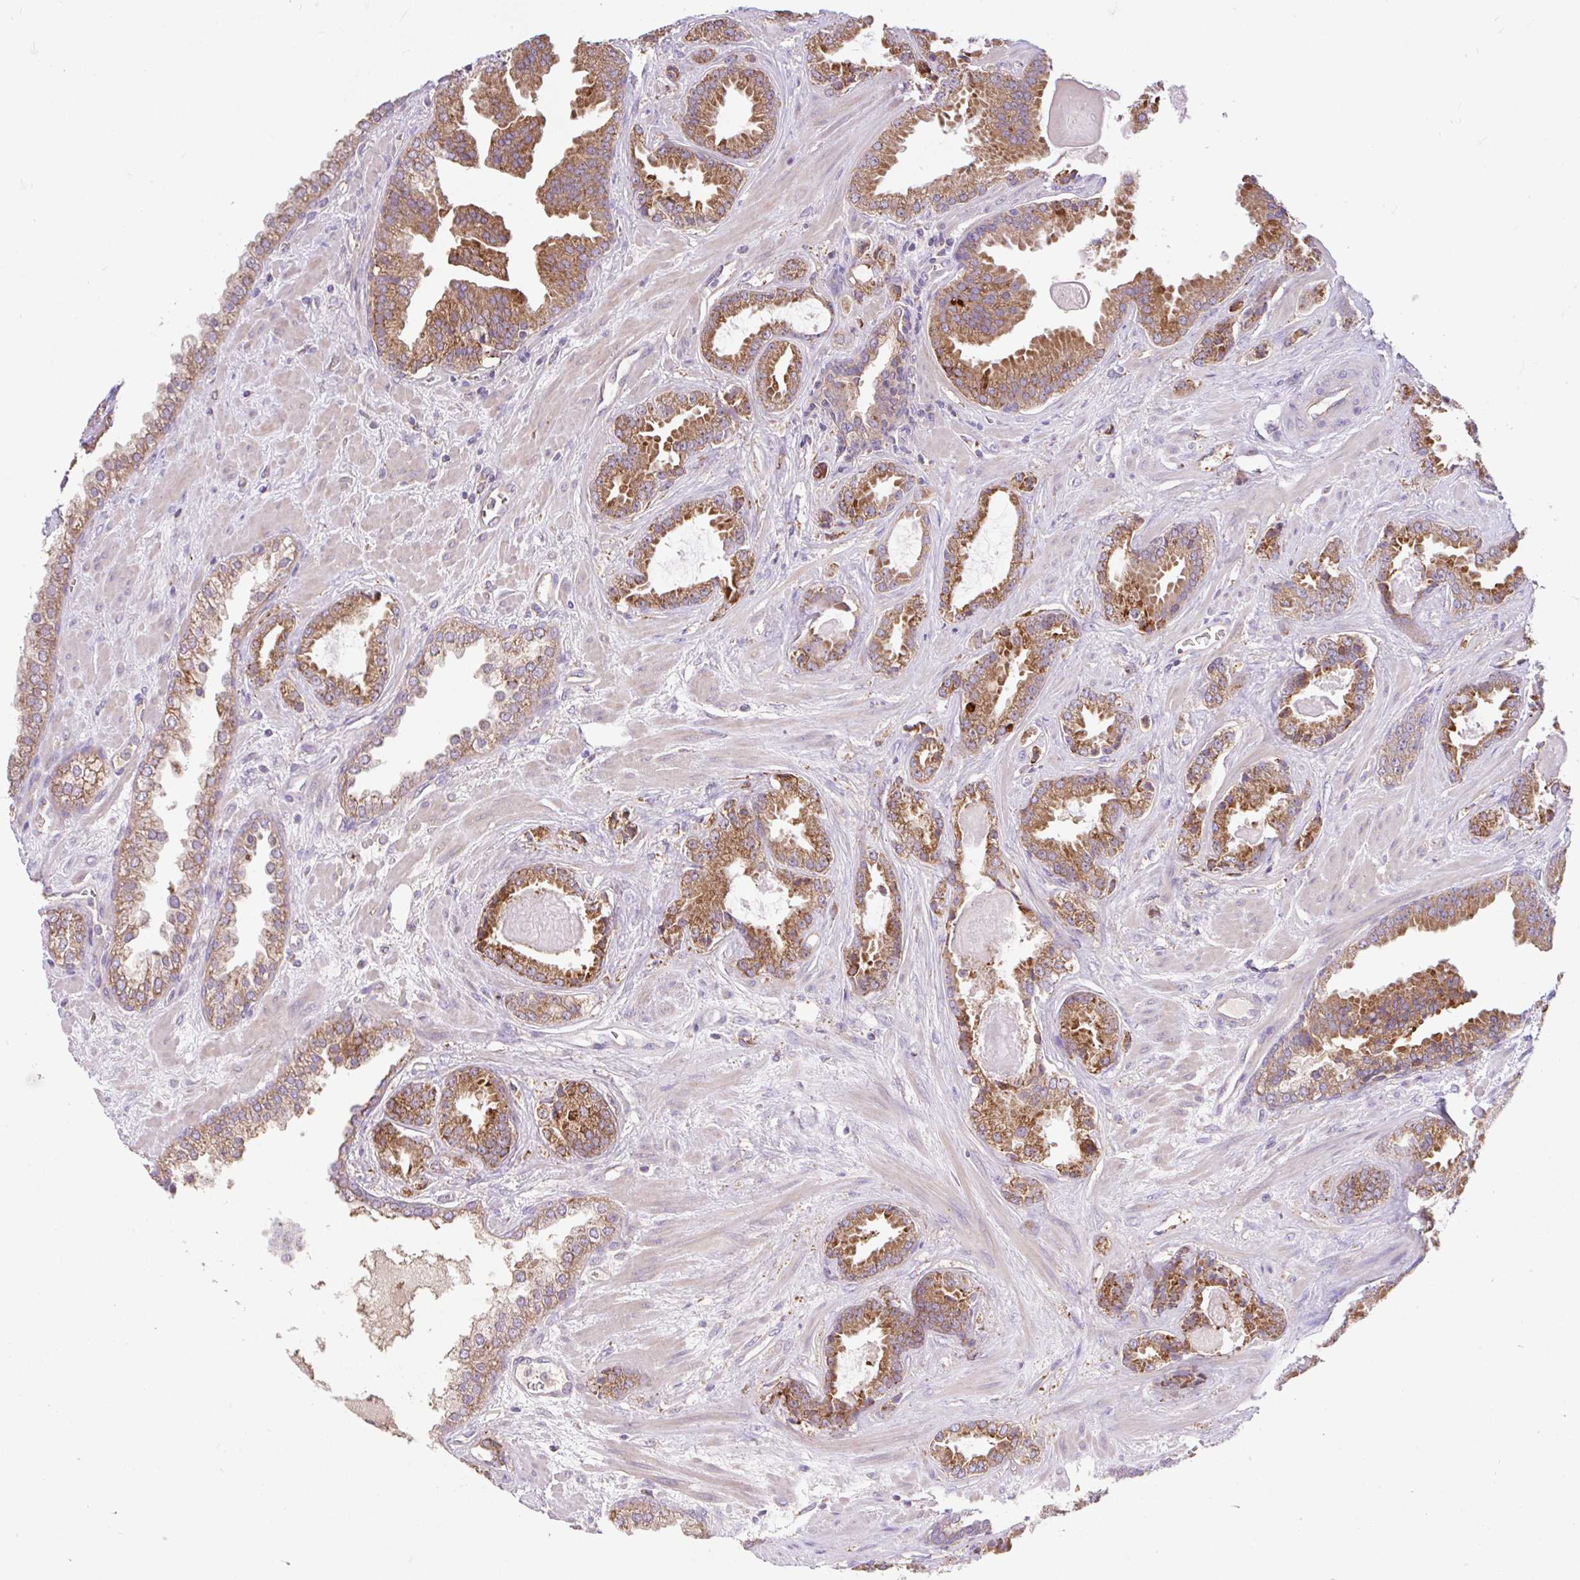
{"staining": {"intensity": "moderate", "quantity": ">75%", "location": "cytoplasmic/membranous"}, "tissue": "prostate cancer", "cell_type": "Tumor cells", "image_type": "cancer", "snomed": [{"axis": "morphology", "description": "Adenocarcinoma, Low grade"}, {"axis": "topography", "description": "Prostate"}], "caption": "There is medium levels of moderate cytoplasmic/membranous staining in tumor cells of low-grade adenocarcinoma (prostate), as demonstrated by immunohistochemical staining (brown color).", "gene": "RALBP1", "patient": {"sex": "male", "age": 62}}